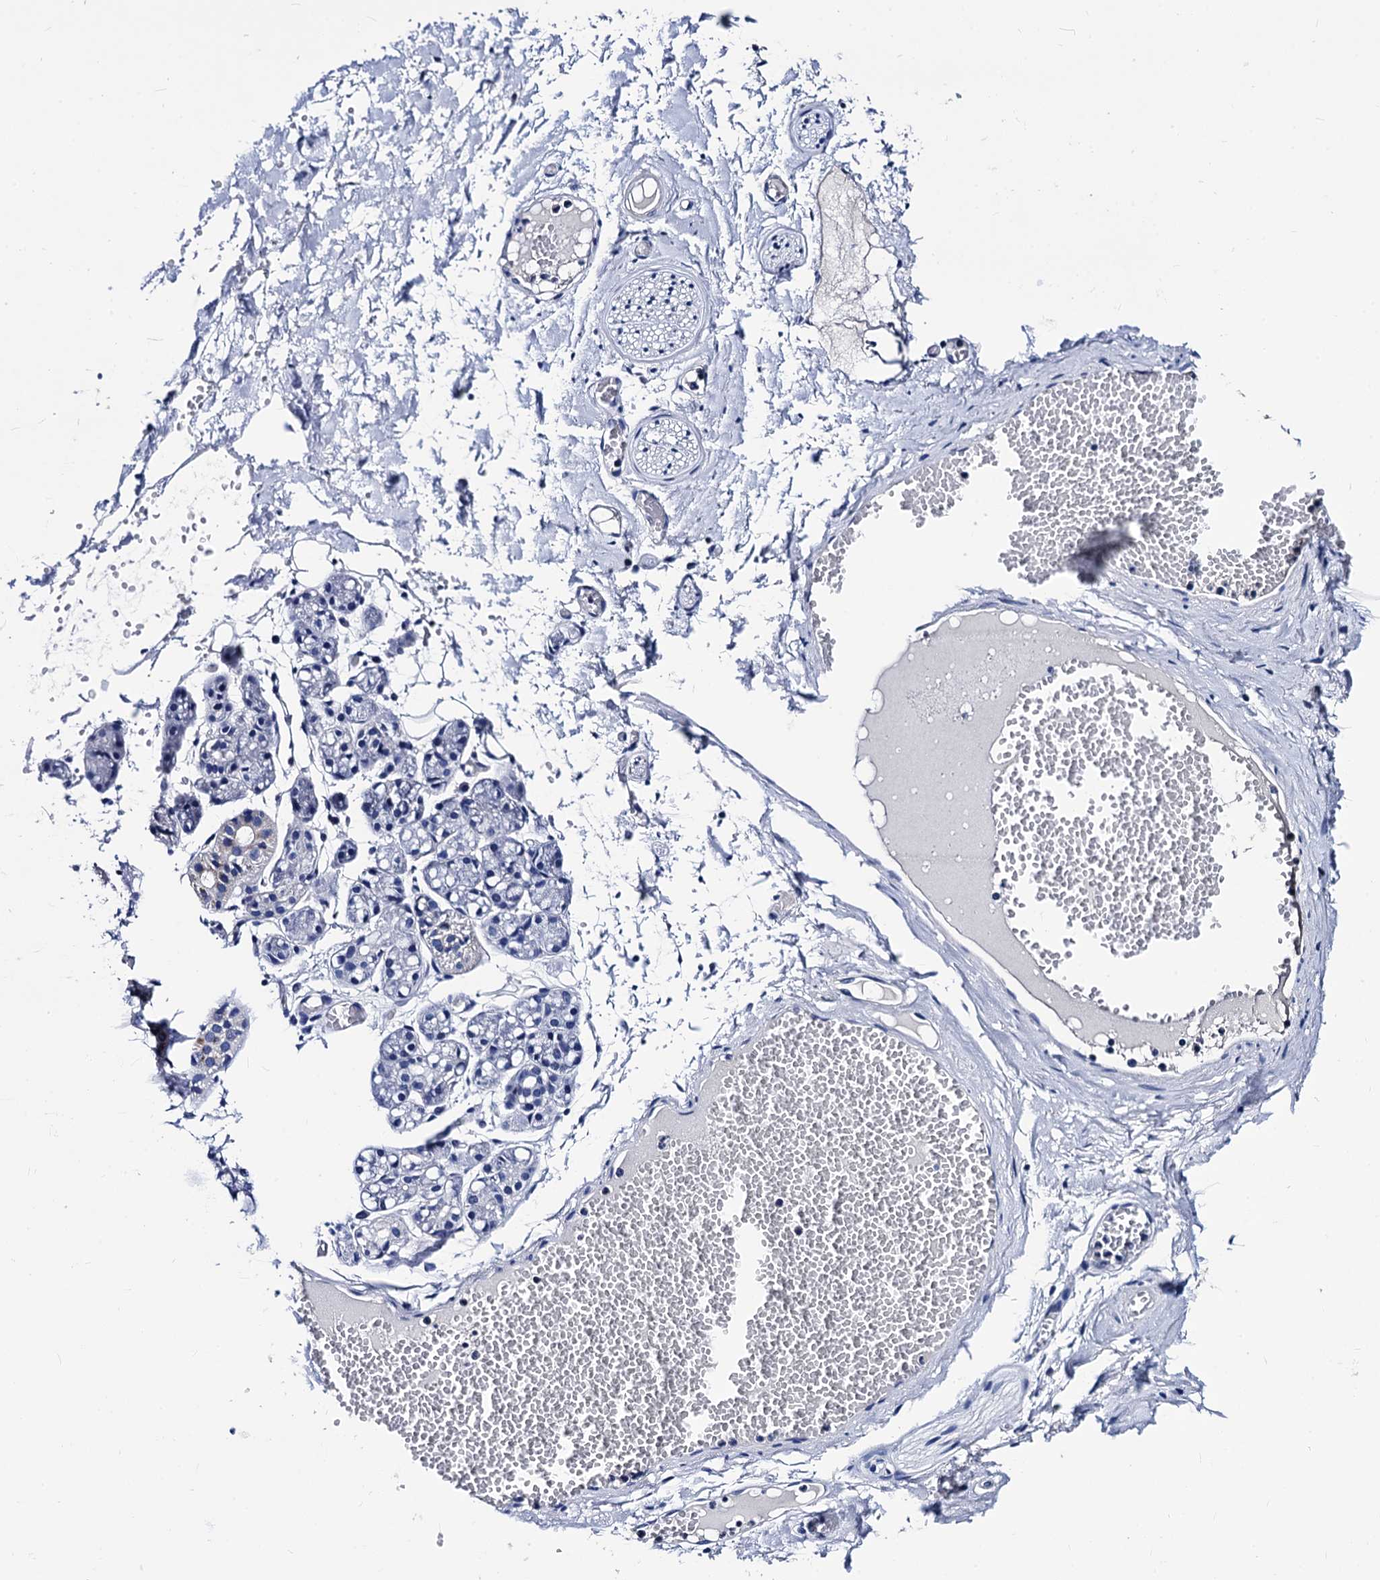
{"staining": {"intensity": "negative", "quantity": "none", "location": "none"}, "tissue": "salivary gland", "cell_type": "Glandular cells", "image_type": "normal", "snomed": [{"axis": "morphology", "description": "Normal tissue, NOS"}, {"axis": "topography", "description": "Salivary gland"}], "caption": "IHC of benign salivary gland displays no positivity in glandular cells. The staining was performed using DAB (3,3'-diaminobenzidine) to visualize the protein expression in brown, while the nuclei were stained in blue with hematoxylin (Magnification: 20x).", "gene": "LRRC30", "patient": {"sex": "male", "age": 63}}